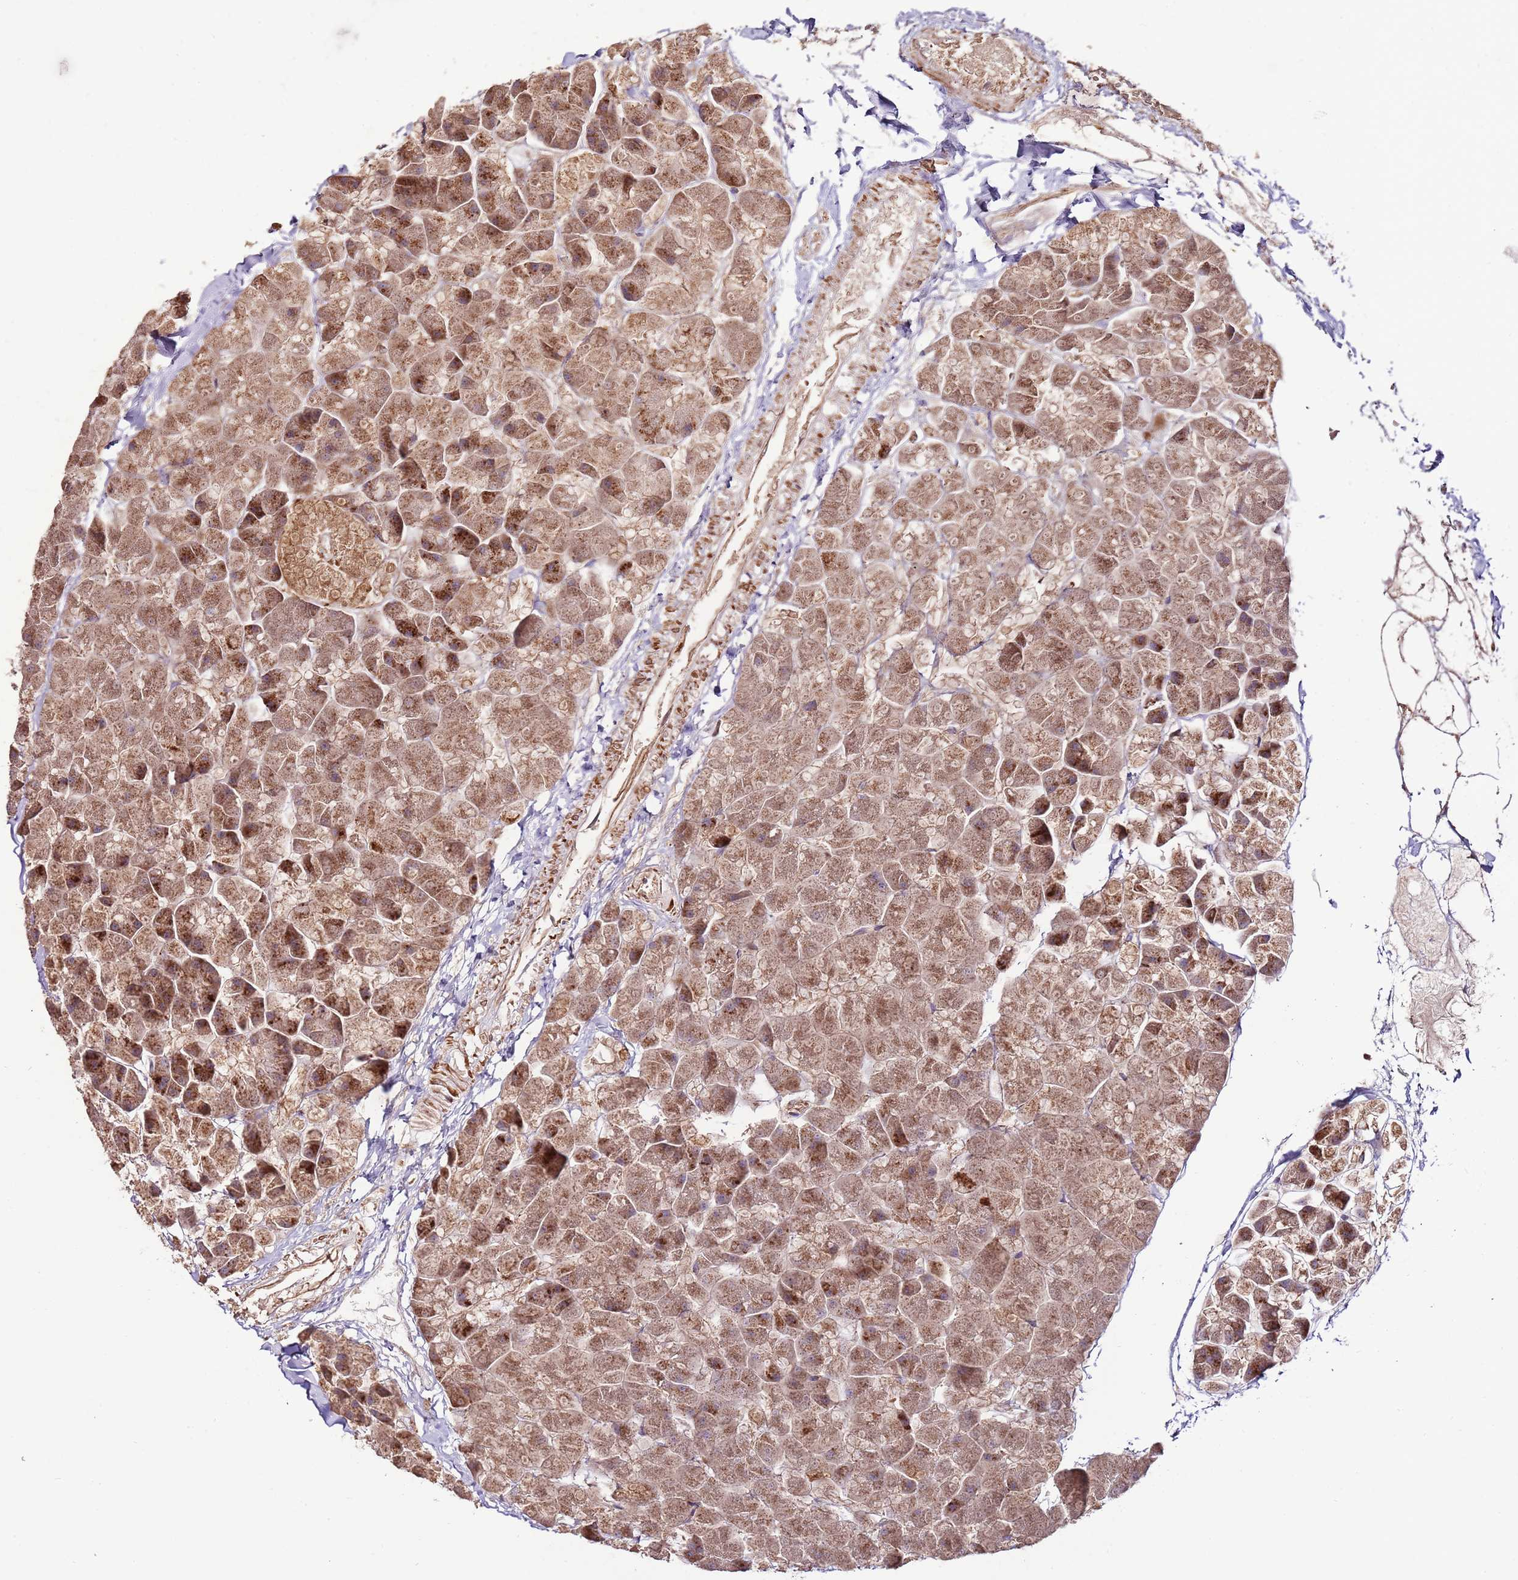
{"staining": {"intensity": "strong", "quantity": "25%-75%", "location": "cytoplasmic/membranous"}, "tissue": "pancreas", "cell_type": "Exocrine glandular cells", "image_type": "normal", "snomed": [{"axis": "morphology", "description": "Normal tissue, NOS"}, {"axis": "topography", "description": "Pancreas"}], "caption": "Protein expression analysis of unremarkable human pancreas reveals strong cytoplasmic/membranous positivity in approximately 25%-75% of exocrine glandular cells. (DAB IHC, brown staining for protein, blue staining for nuclei).", "gene": "DOCK6", "patient": {"sex": "male", "age": 35}}